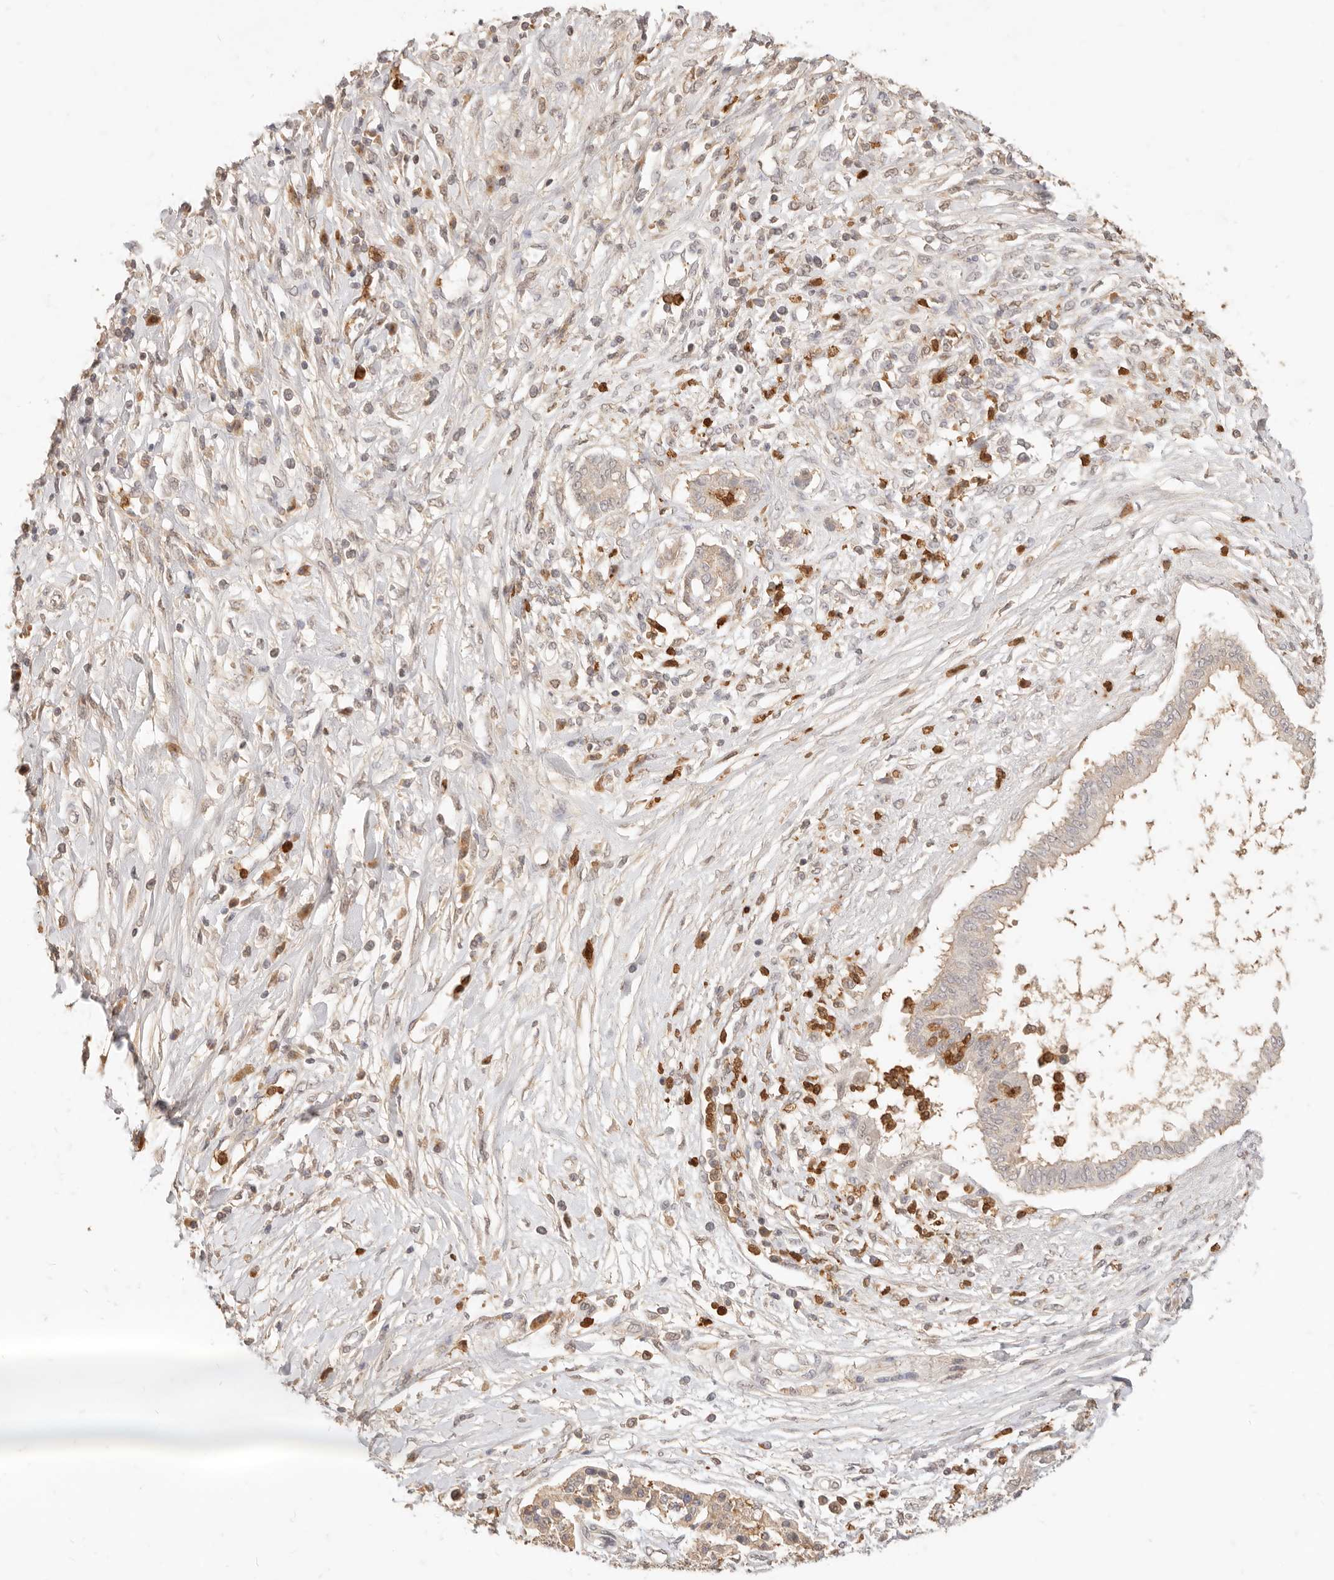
{"staining": {"intensity": "negative", "quantity": "none", "location": "none"}, "tissue": "pancreatic cancer", "cell_type": "Tumor cells", "image_type": "cancer", "snomed": [{"axis": "morphology", "description": "Adenocarcinoma, NOS"}, {"axis": "topography", "description": "Pancreas"}], "caption": "High power microscopy micrograph of an immunohistochemistry photomicrograph of pancreatic cancer (adenocarcinoma), revealing no significant expression in tumor cells.", "gene": "TMTC2", "patient": {"sex": "female", "age": 56}}